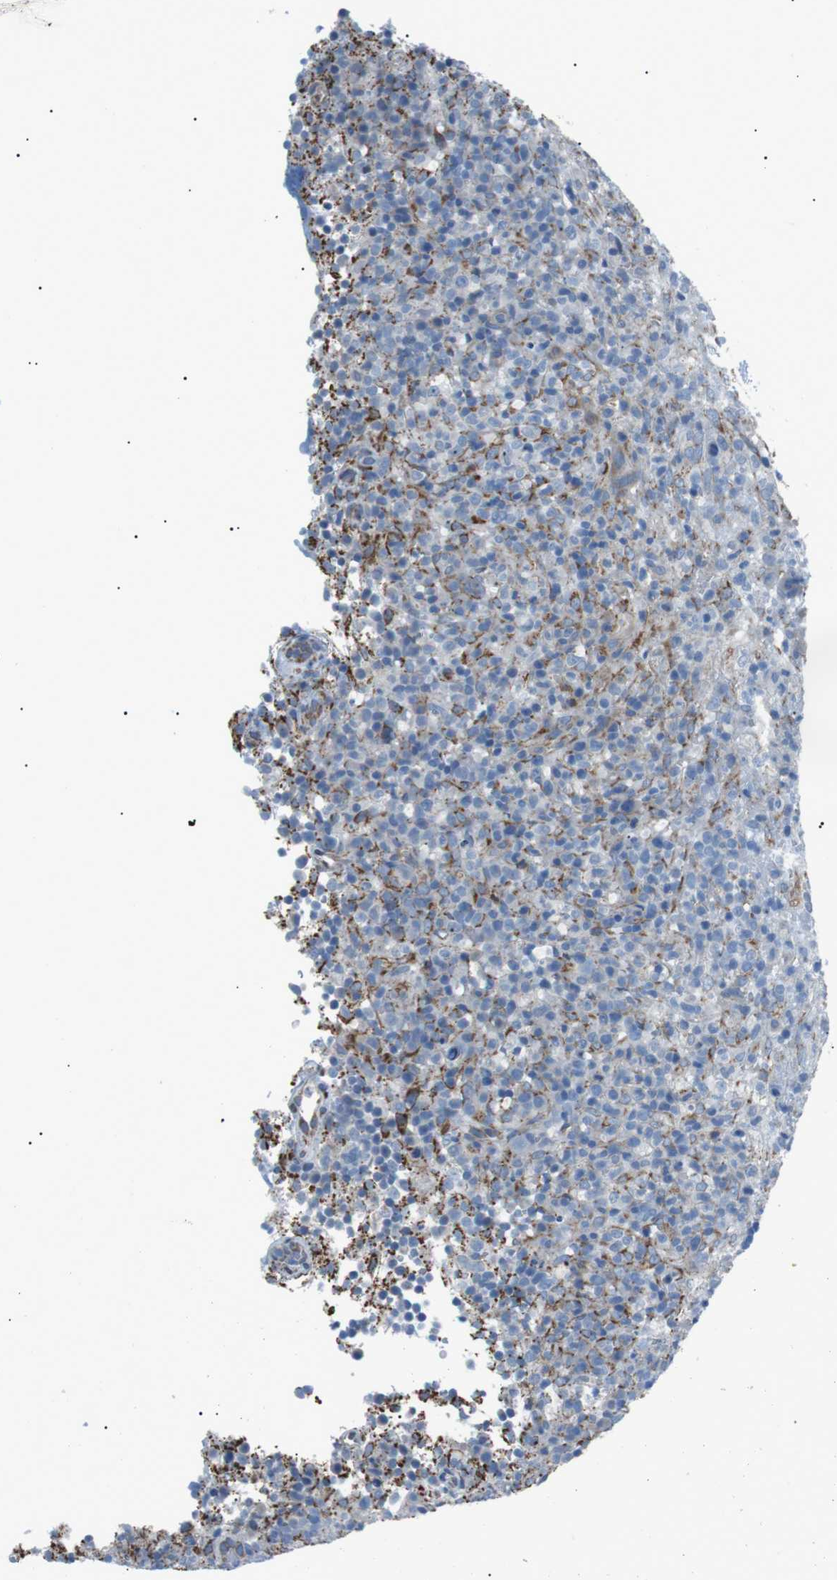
{"staining": {"intensity": "negative", "quantity": "none", "location": "none"}, "tissue": "lymphoma", "cell_type": "Tumor cells", "image_type": "cancer", "snomed": [{"axis": "morphology", "description": "Malignant lymphoma, non-Hodgkin's type, High grade"}, {"axis": "topography", "description": "Lymph node"}], "caption": "Immunohistochemistry of human lymphoma demonstrates no positivity in tumor cells.", "gene": "MTARC2", "patient": {"sex": "female", "age": 76}}